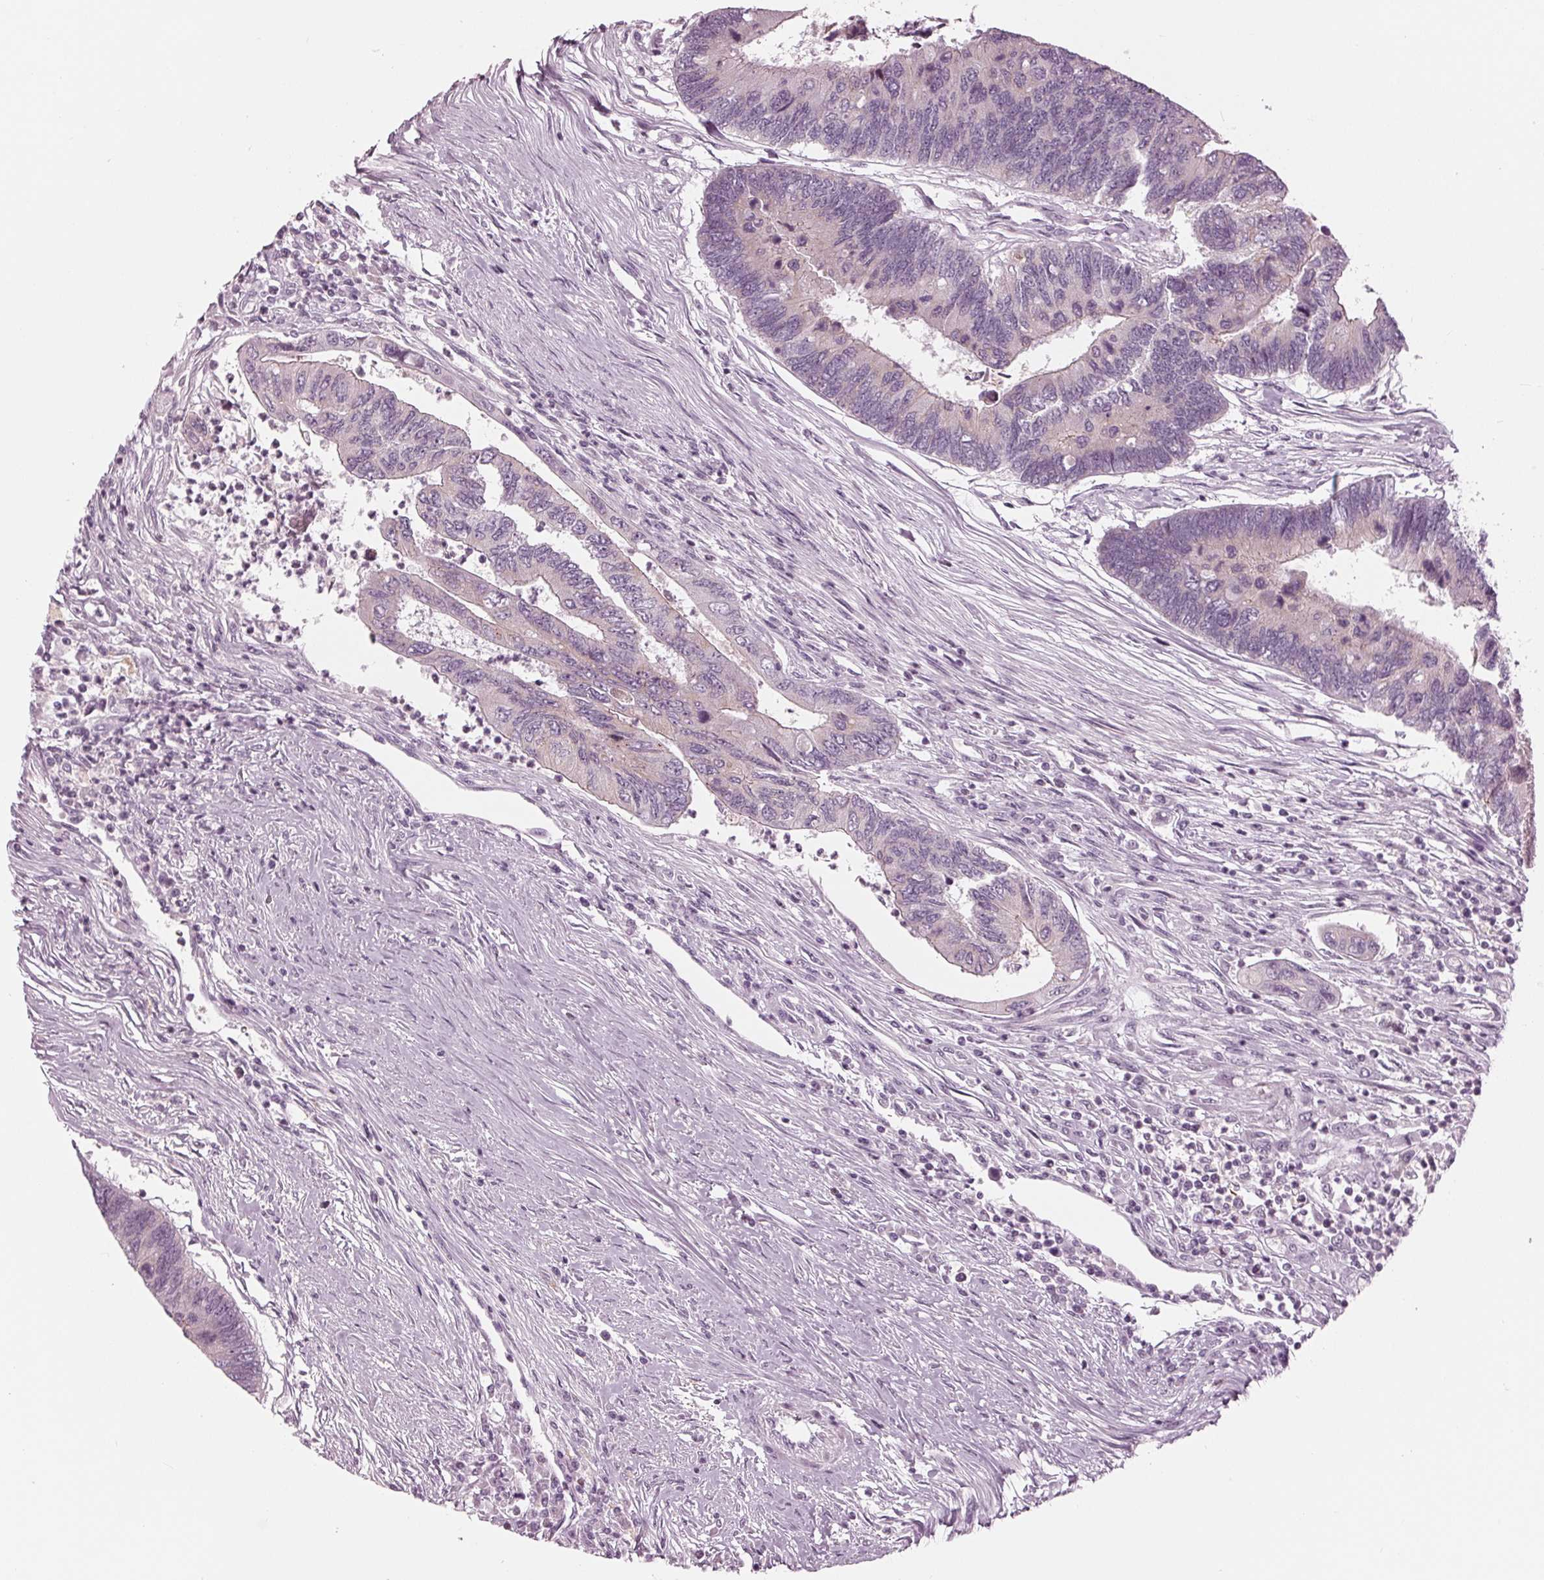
{"staining": {"intensity": "negative", "quantity": "none", "location": "none"}, "tissue": "colorectal cancer", "cell_type": "Tumor cells", "image_type": "cancer", "snomed": [{"axis": "morphology", "description": "Adenocarcinoma, NOS"}, {"axis": "topography", "description": "Colon"}], "caption": "Immunohistochemistry (IHC) of colorectal cancer demonstrates no staining in tumor cells. (Immunohistochemistry (IHC), brightfield microscopy, high magnification).", "gene": "CLN6", "patient": {"sex": "female", "age": 67}}